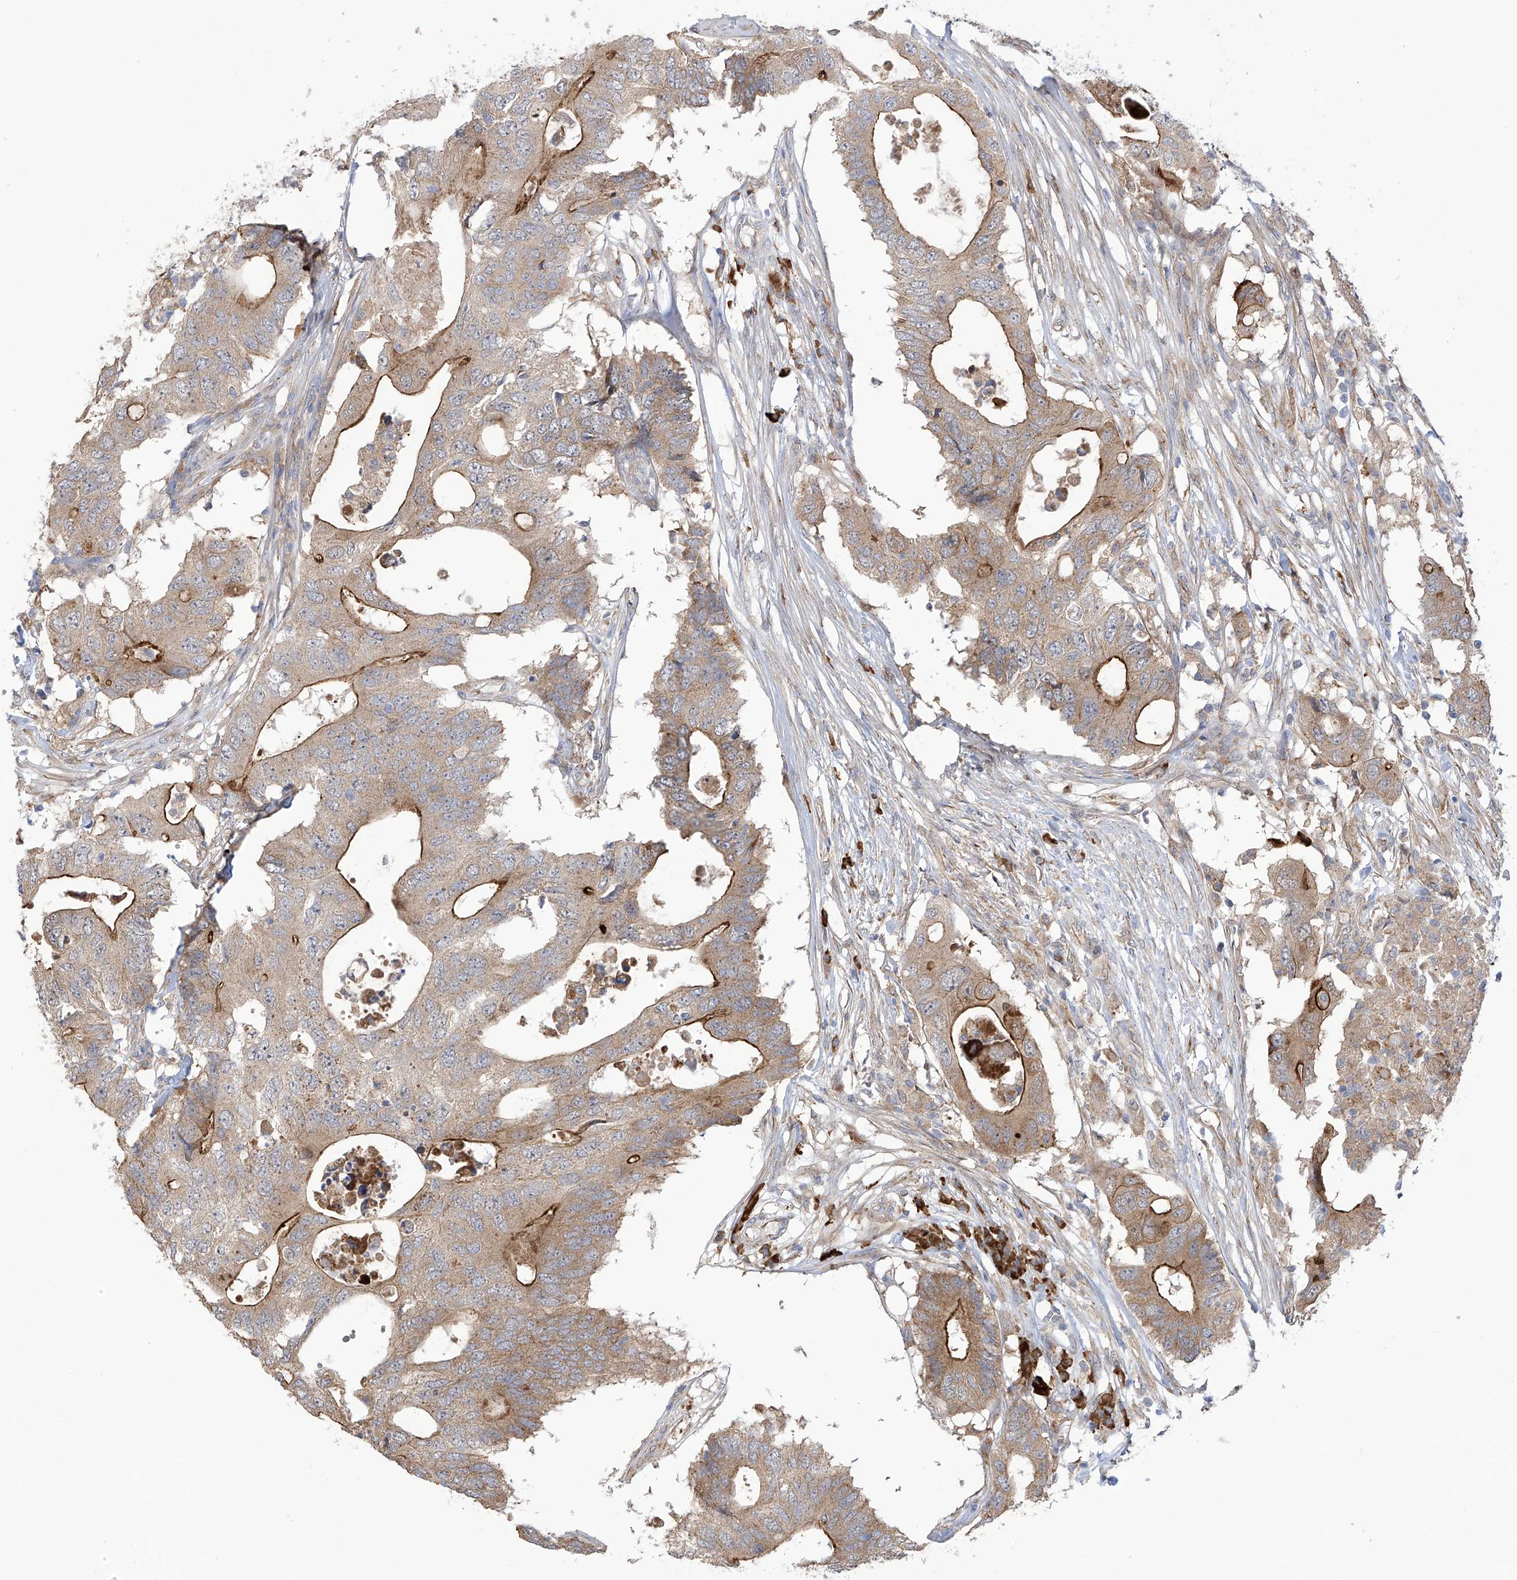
{"staining": {"intensity": "moderate", "quantity": "<25%", "location": "cytoplasmic/membranous"}, "tissue": "colorectal cancer", "cell_type": "Tumor cells", "image_type": "cancer", "snomed": [{"axis": "morphology", "description": "Adenocarcinoma, NOS"}, {"axis": "topography", "description": "Colon"}], "caption": "Protein expression analysis of human colorectal adenocarcinoma reveals moderate cytoplasmic/membranous positivity in approximately <25% of tumor cells.", "gene": "KIAA1522", "patient": {"sex": "male", "age": 71}}